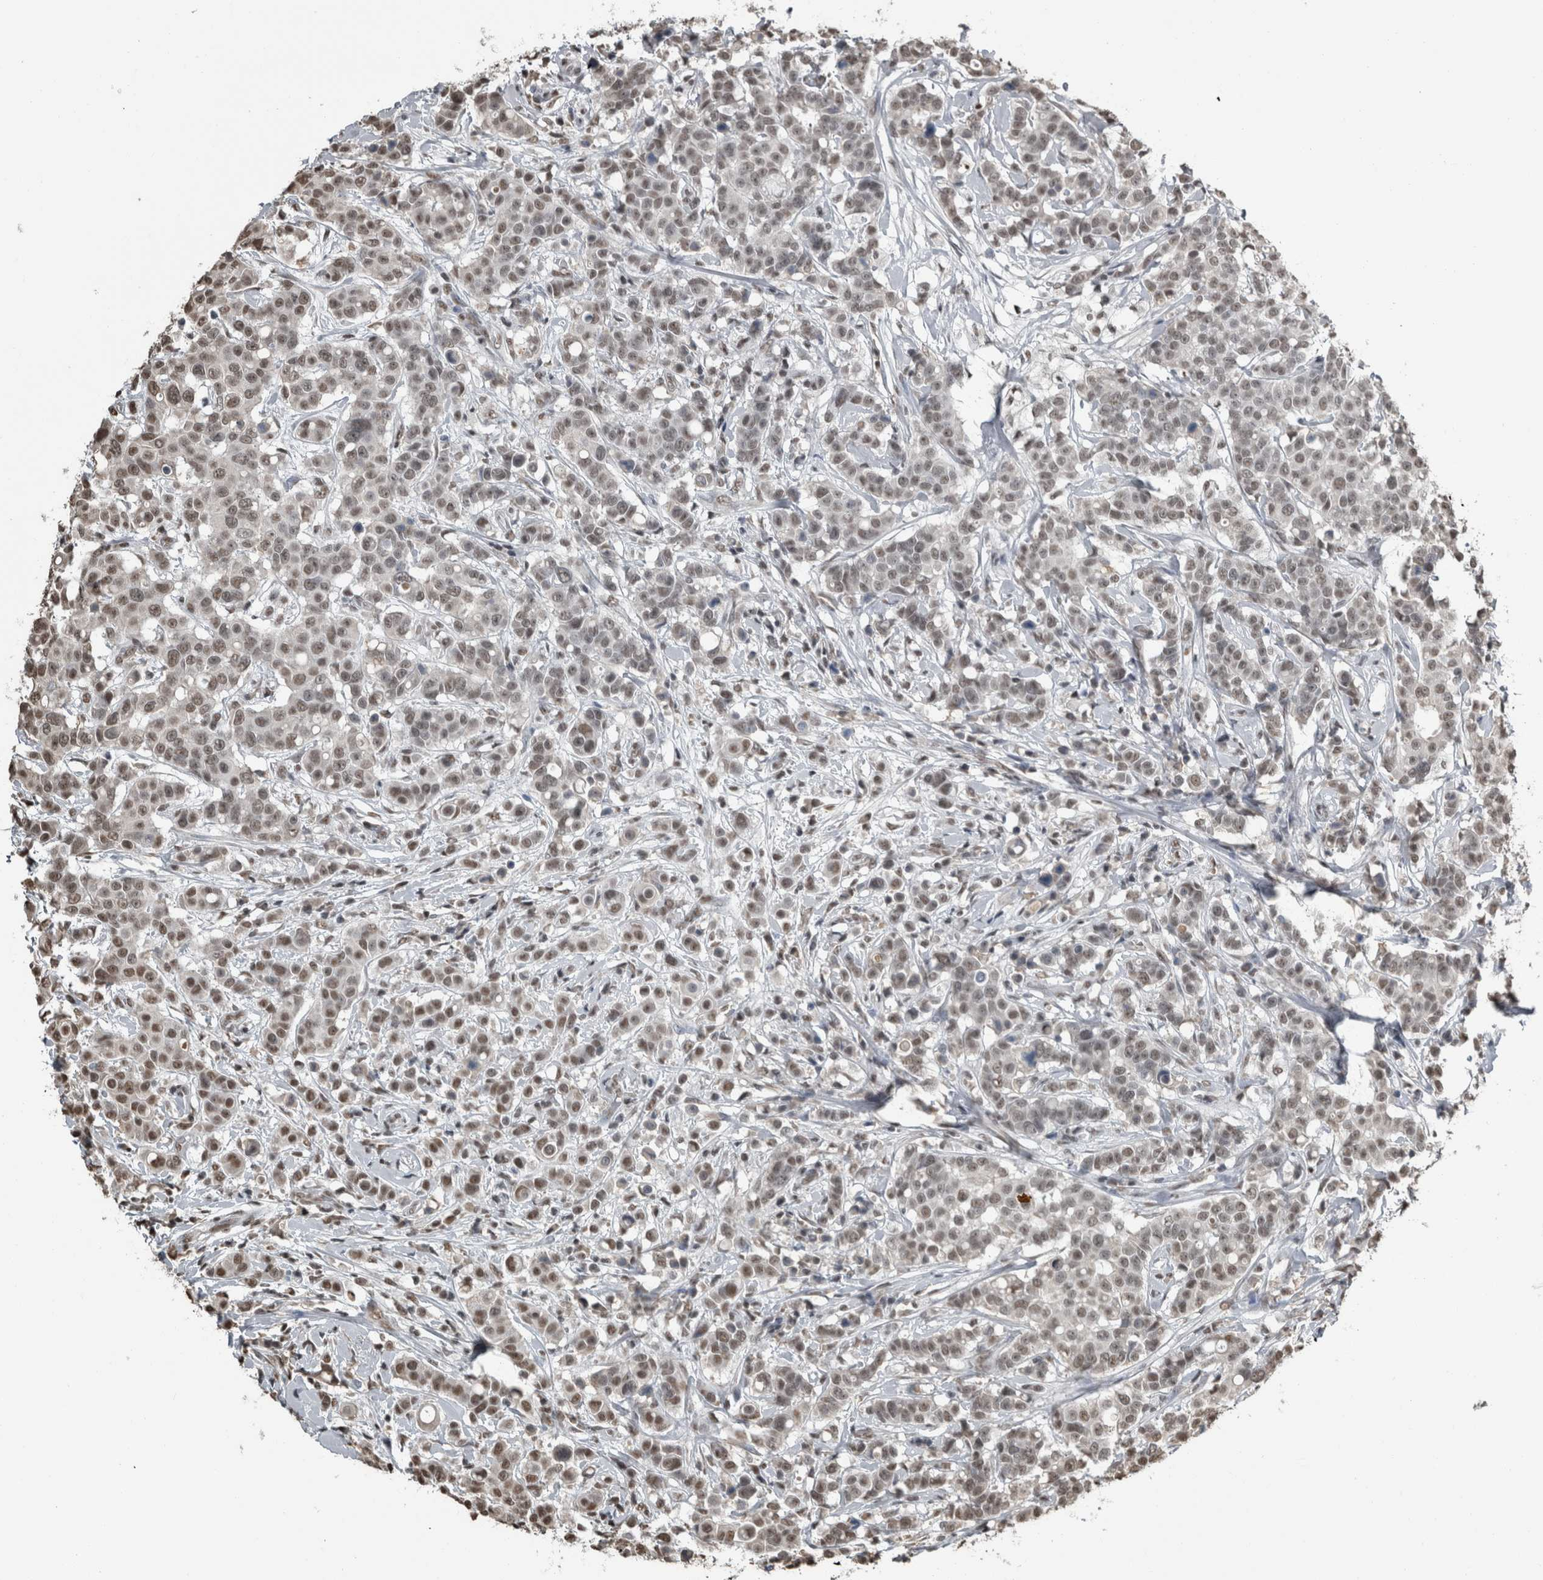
{"staining": {"intensity": "moderate", "quantity": ">75%", "location": "nuclear"}, "tissue": "breast cancer", "cell_type": "Tumor cells", "image_type": "cancer", "snomed": [{"axis": "morphology", "description": "Duct carcinoma"}, {"axis": "topography", "description": "Breast"}], "caption": "A histopathology image showing moderate nuclear expression in approximately >75% of tumor cells in infiltrating ductal carcinoma (breast), as visualized by brown immunohistochemical staining.", "gene": "TGS1", "patient": {"sex": "female", "age": 27}}